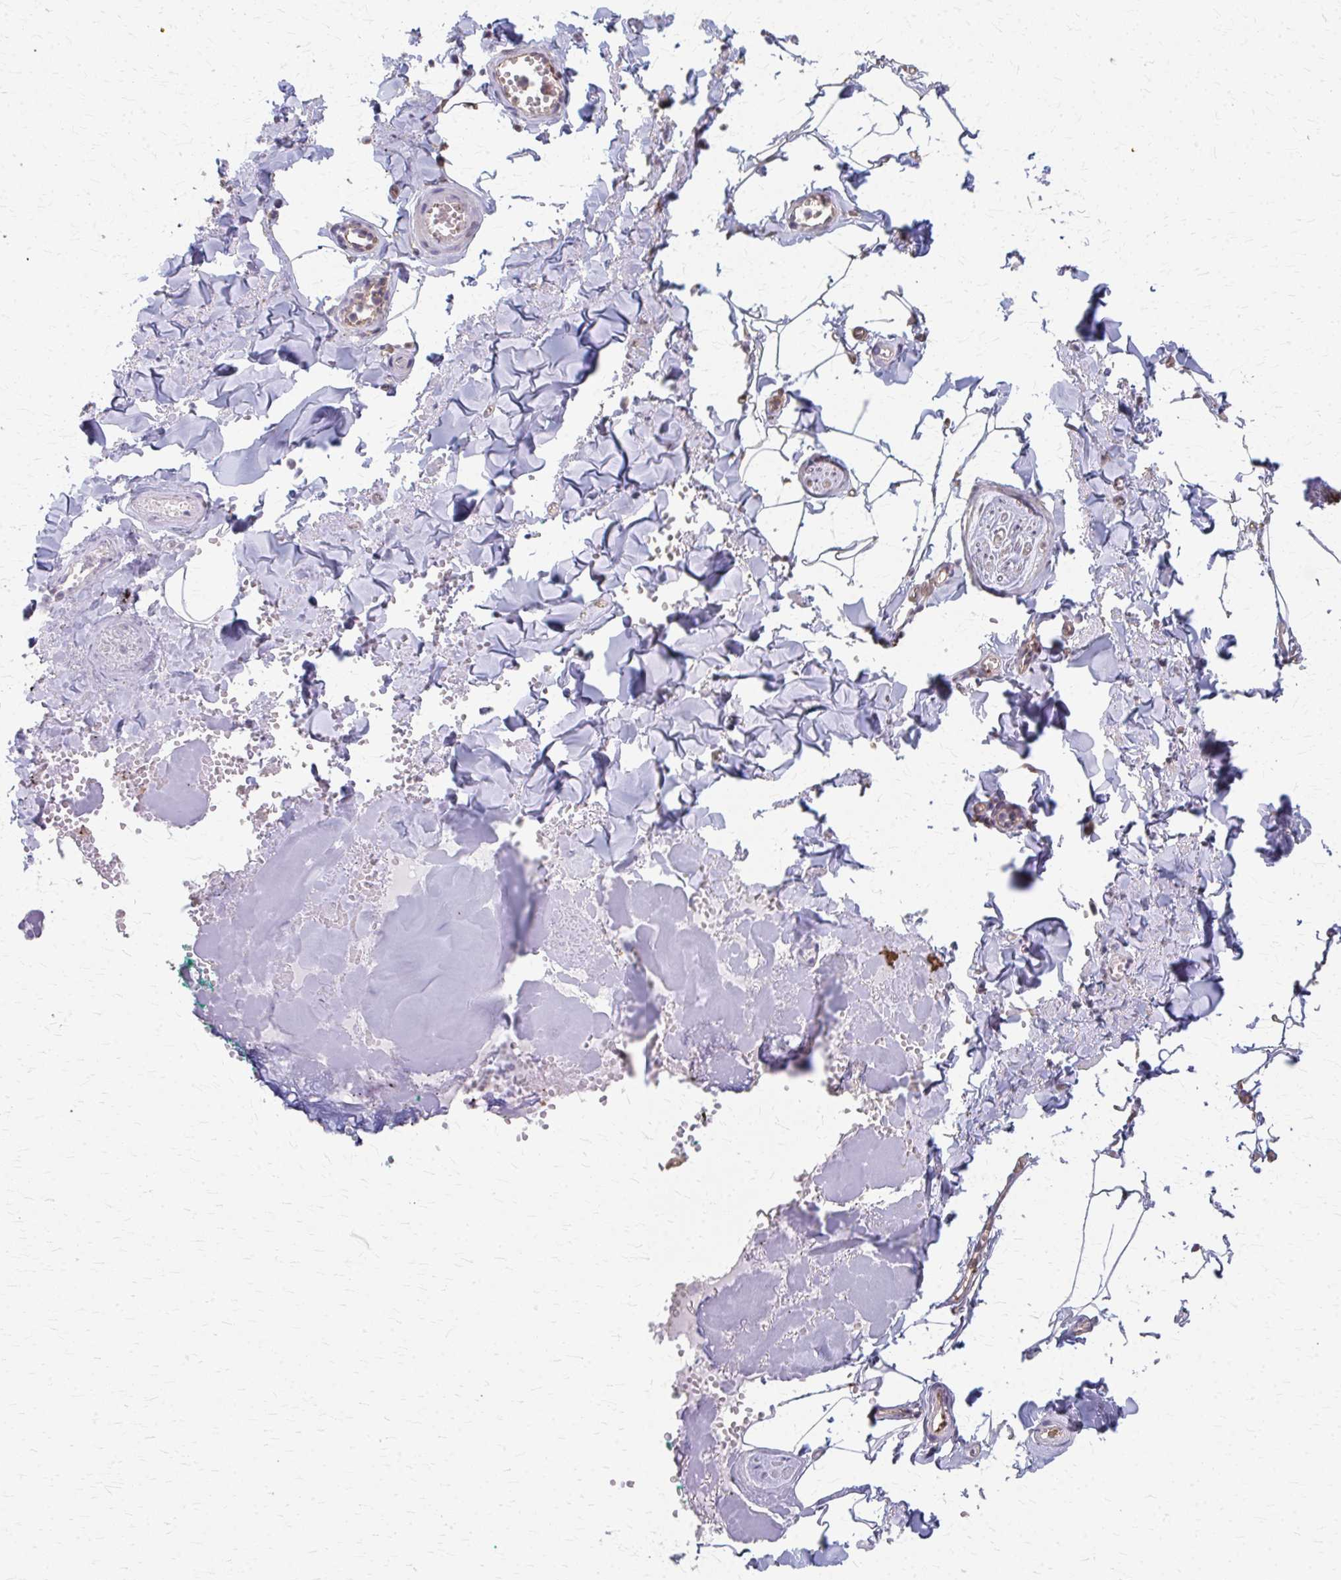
{"staining": {"intensity": "negative", "quantity": "none", "location": "none"}, "tissue": "adipose tissue", "cell_type": "Adipocytes", "image_type": "normal", "snomed": [{"axis": "morphology", "description": "Normal tissue, NOS"}, {"axis": "topography", "description": "Vulva"}, {"axis": "topography", "description": "Peripheral nerve tissue"}], "caption": "DAB (3,3'-diaminobenzidine) immunohistochemical staining of normal human adipose tissue demonstrates no significant positivity in adipocytes. Nuclei are stained in blue.", "gene": "RABGAP1L", "patient": {"sex": "female", "age": 66}}